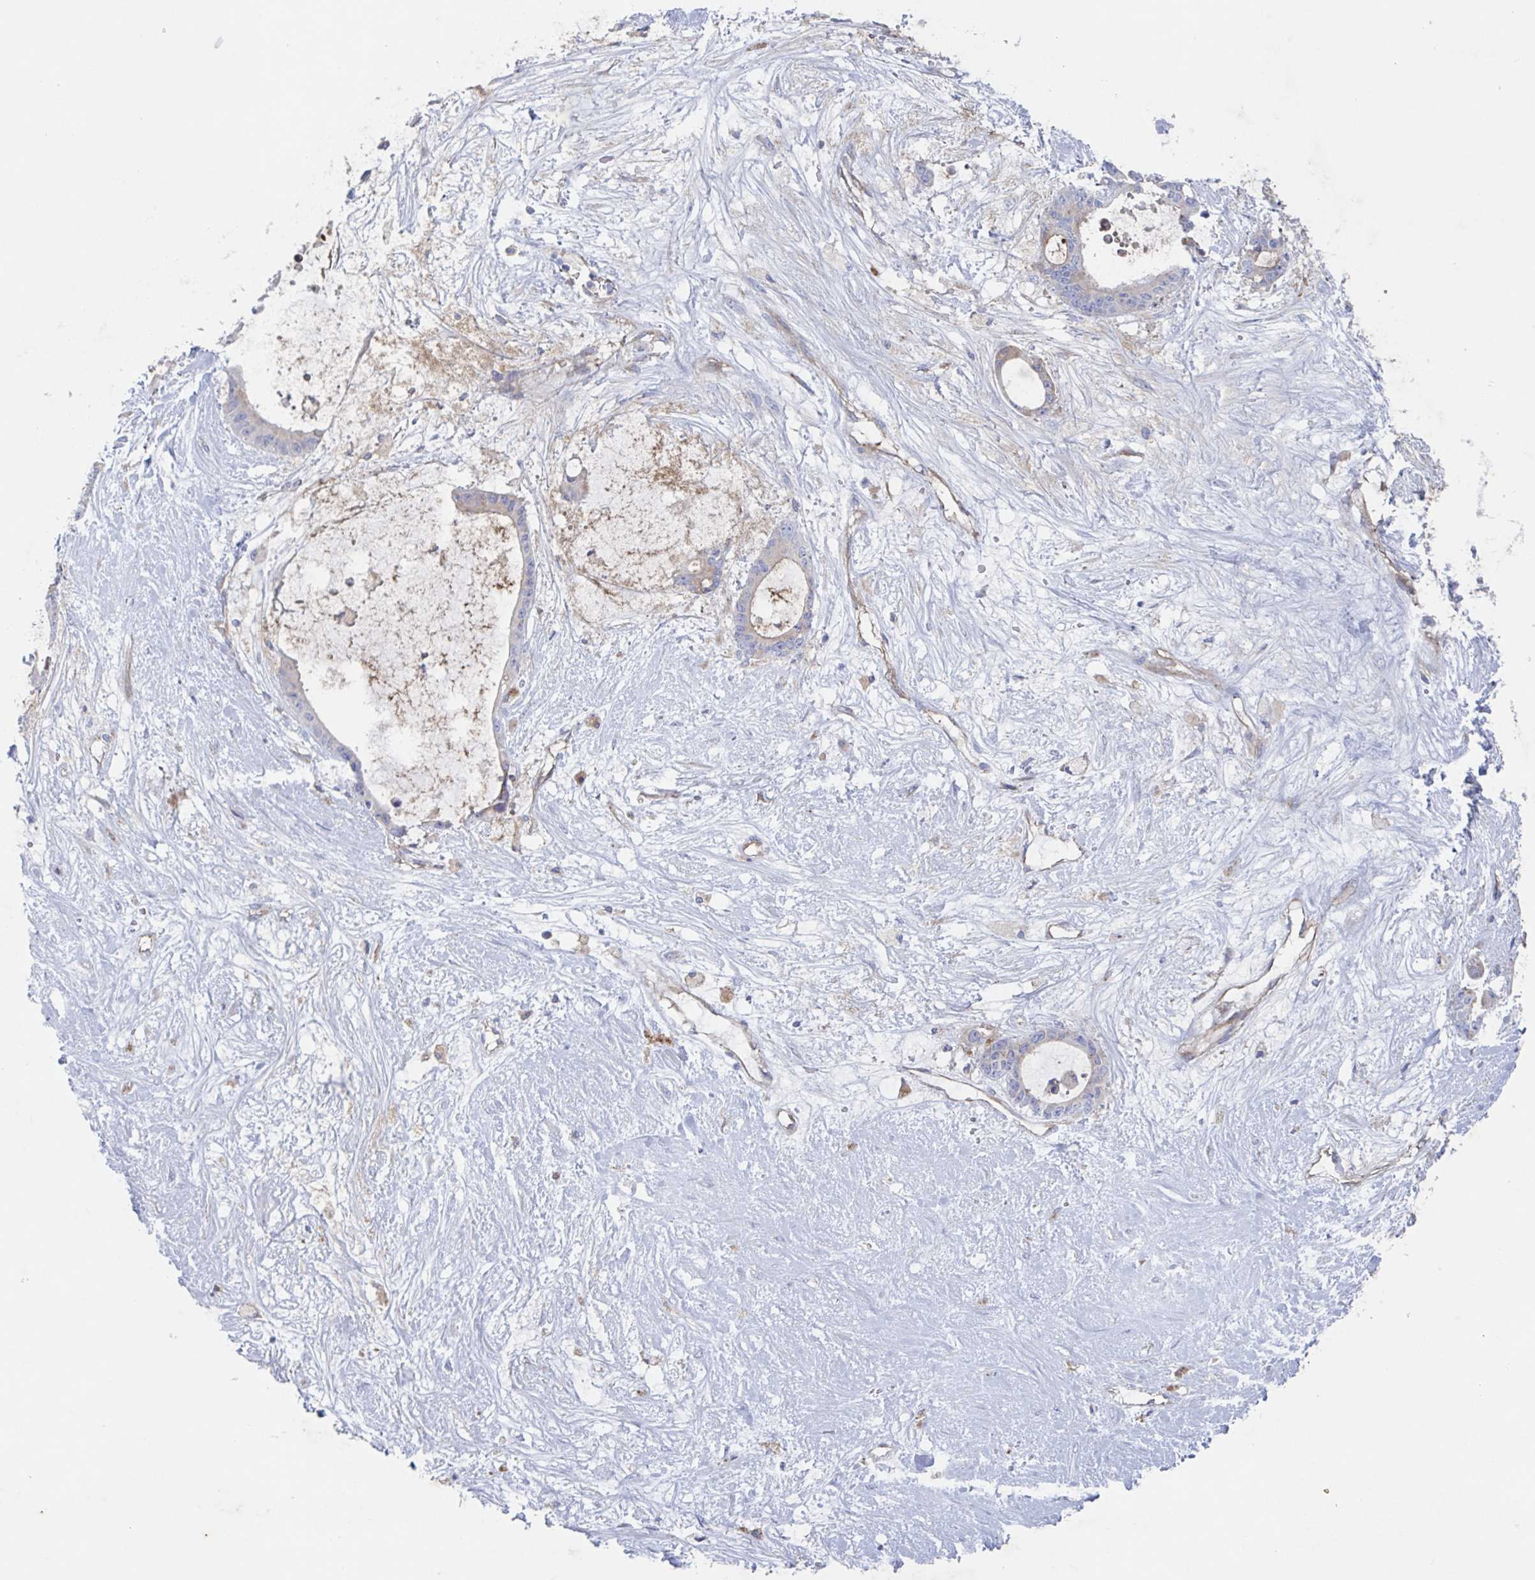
{"staining": {"intensity": "negative", "quantity": "none", "location": "none"}, "tissue": "liver cancer", "cell_type": "Tumor cells", "image_type": "cancer", "snomed": [{"axis": "morphology", "description": "Normal tissue, NOS"}, {"axis": "morphology", "description": "Cholangiocarcinoma"}, {"axis": "topography", "description": "Liver"}, {"axis": "topography", "description": "Peripheral nerve tissue"}], "caption": "Tumor cells are negative for protein expression in human liver cholangiocarcinoma.", "gene": "MANBA", "patient": {"sex": "female", "age": 73}}